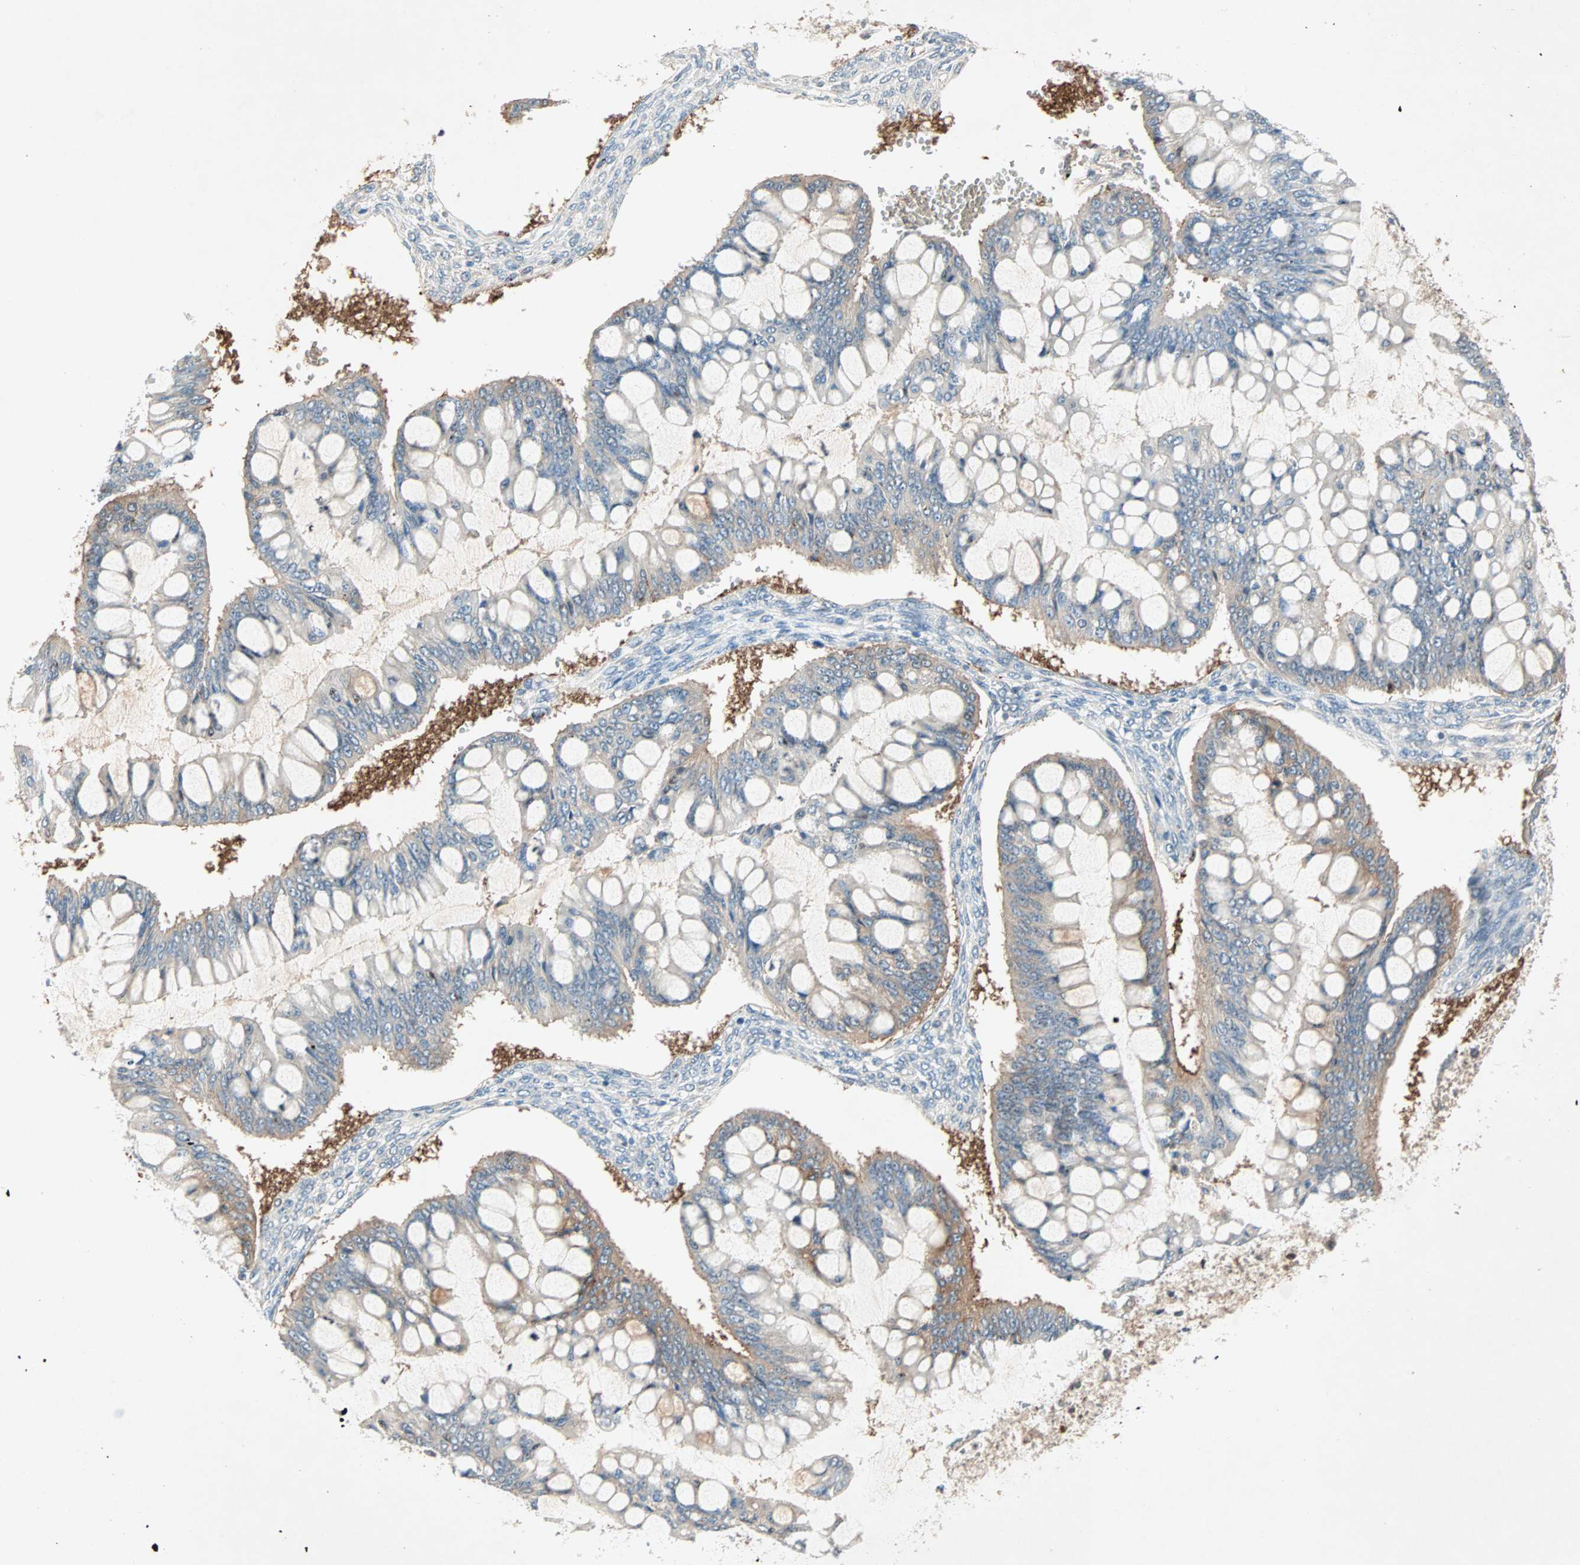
{"staining": {"intensity": "moderate", "quantity": ">75%", "location": "cytoplasmic/membranous"}, "tissue": "ovarian cancer", "cell_type": "Tumor cells", "image_type": "cancer", "snomed": [{"axis": "morphology", "description": "Cystadenocarcinoma, mucinous, NOS"}, {"axis": "topography", "description": "Ovary"}], "caption": "Immunohistochemical staining of human ovarian mucinous cystadenocarcinoma displays medium levels of moderate cytoplasmic/membranous protein expression in about >75% of tumor cells.", "gene": "TEC", "patient": {"sex": "female", "age": 73}}